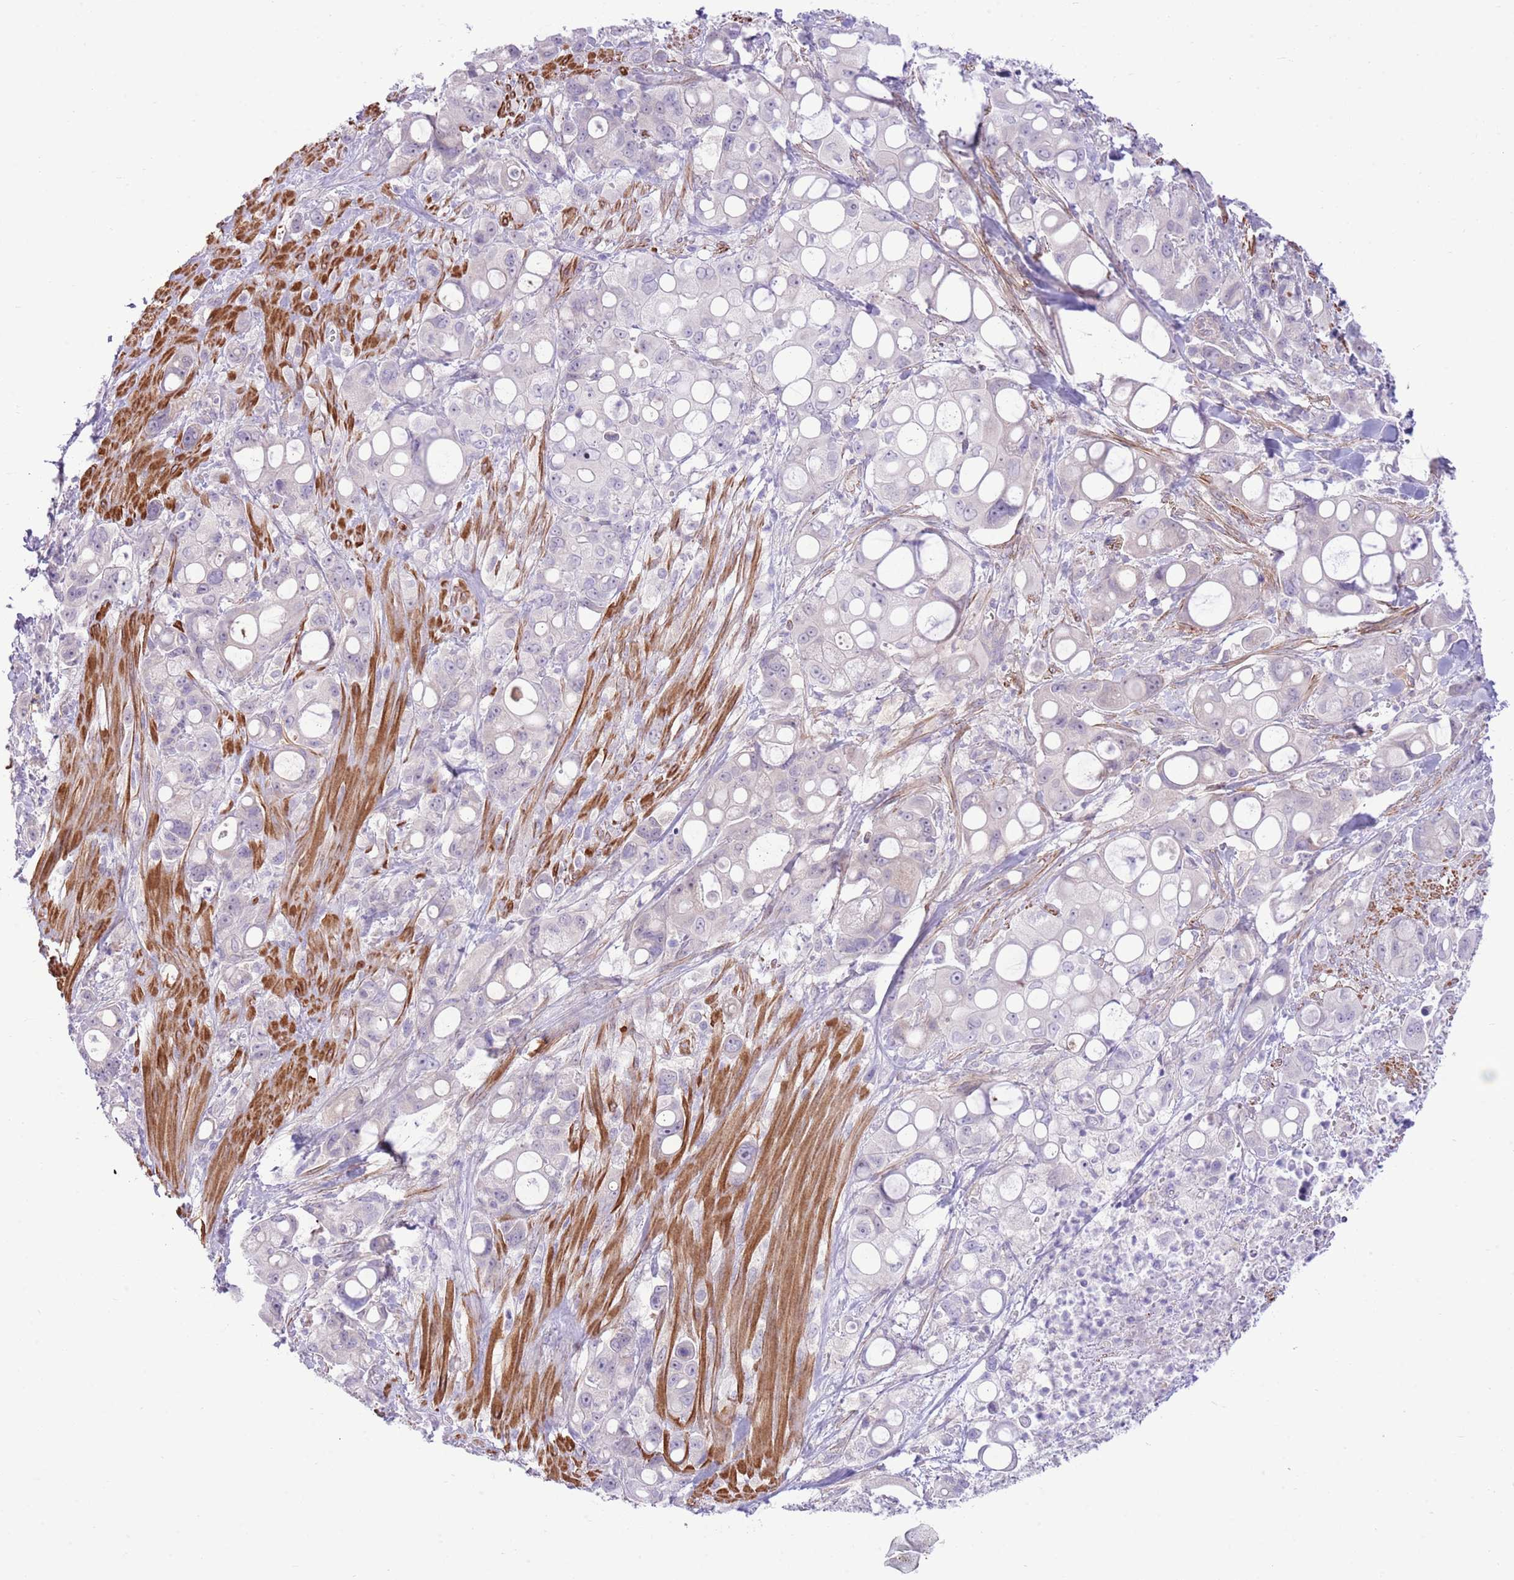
{"staining": {"intensity": "negative", "quantity": "none", "location": "none"}, "tissue": "pancreatic cancer", "cell_type": "Tumor cells", "image_type": "cancer", "snomed": [{"axis": "morphology", "description": "Adenocarcinoma, NOS"}, {"axis": "topography", "description": "Pancreas"}], "caption": "An image of pancreatic cancer (adenocarcinoma) stained for a protein demonstrates no brown staining in tumor cells. (DAB IHC with hematoxylin counter stain).", "gene": "ZC4H2", "patient": {"sex": "male", "age": 68}}